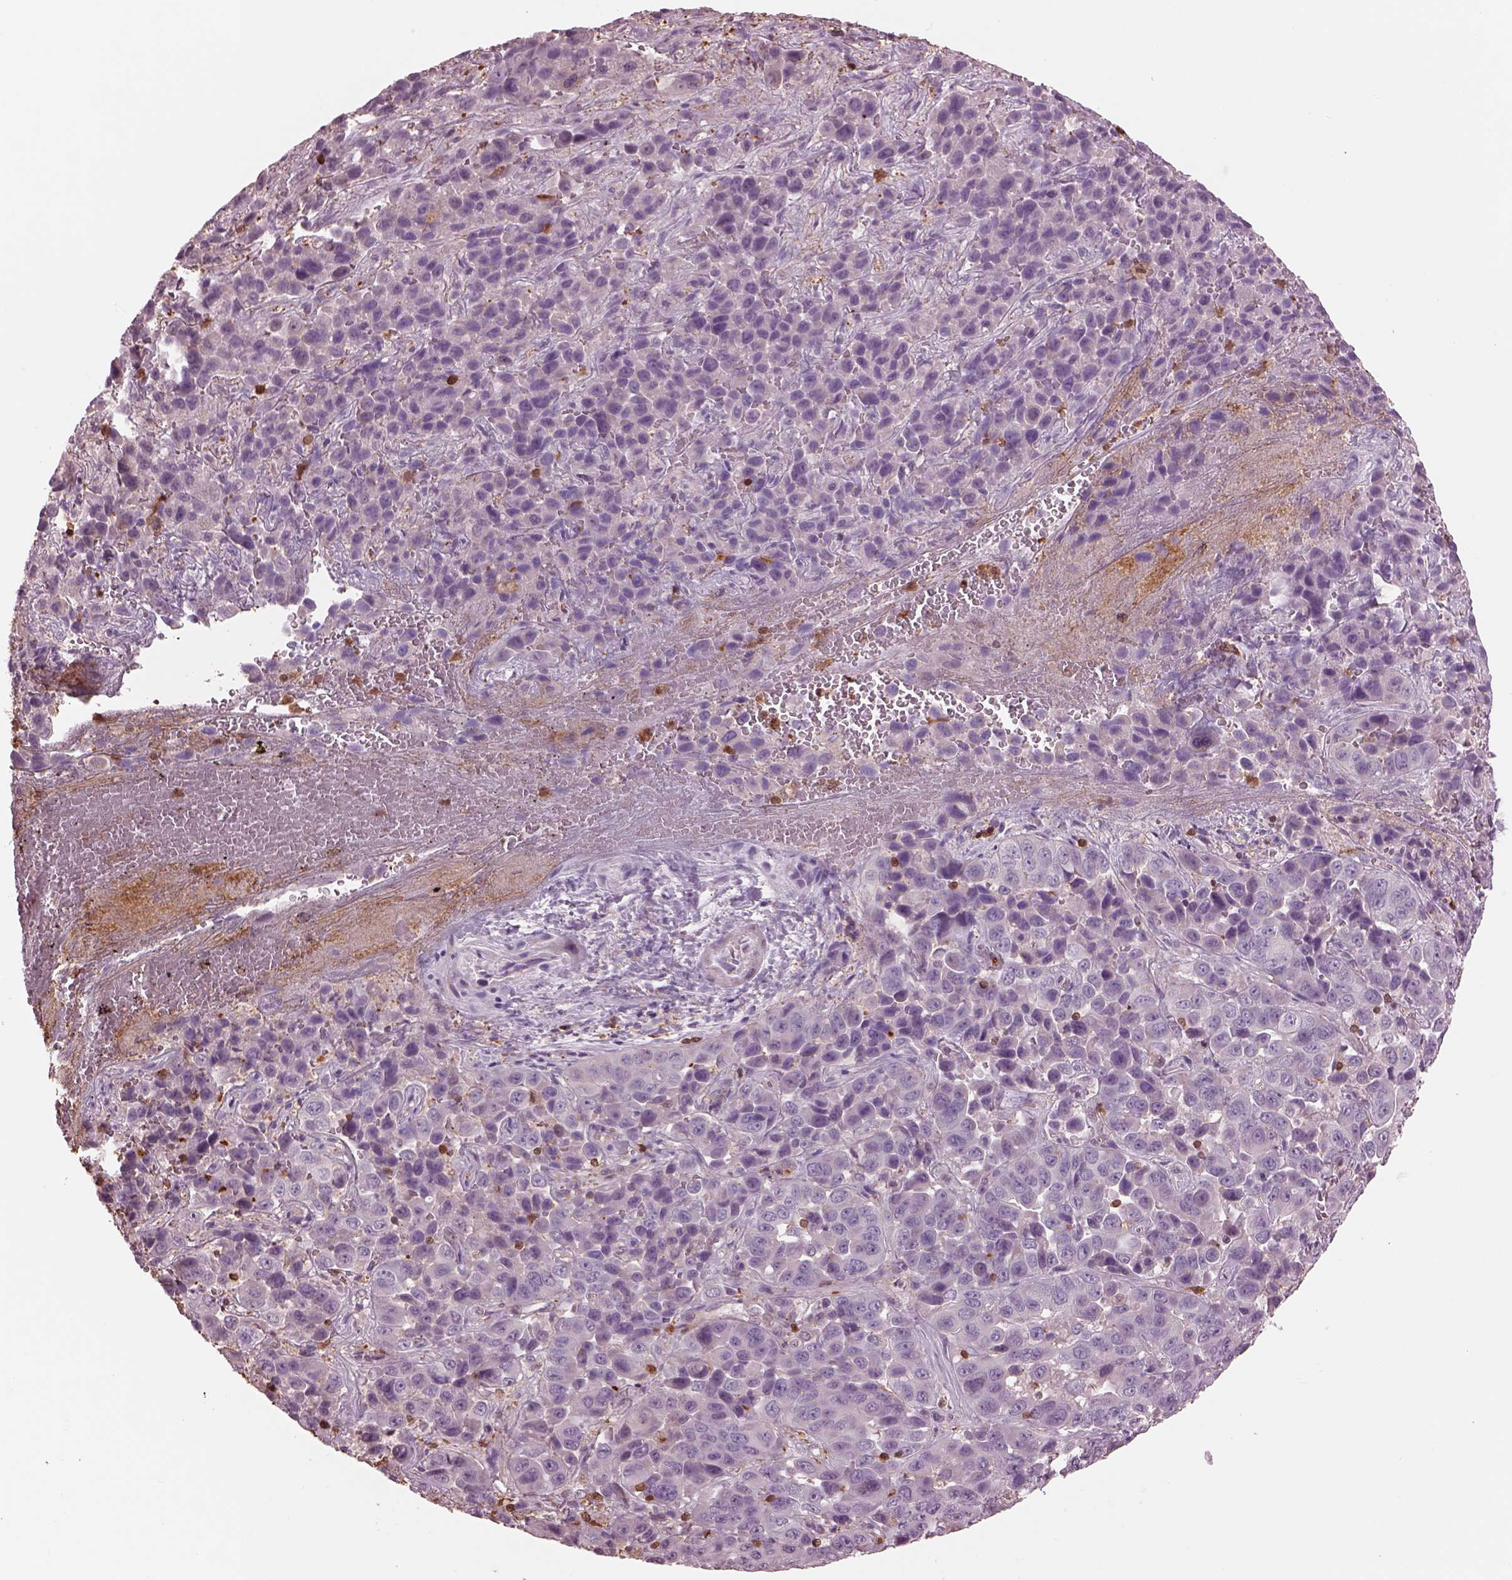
{"staining": {"intensity": "weak", "quantity": "<25%", "location": "cytoplasmic/membranous"}, "tissue": "liver cancer", "cell_type": "Tumor cells", "image_type": "cancer", "snomed": [{"axis": "morphology", "description": "Cholangiocarcinoma"}, {"axis": "topography", "description": "Liver"}], "caption": "Immunohistochemistry (IHC) image of neoplastic tissue: liver cancer stained with DAB shows no significant protein positivity in tumor cells.", "gene": "IL31RA", "patient": {"sex": "female", "age": 52}}